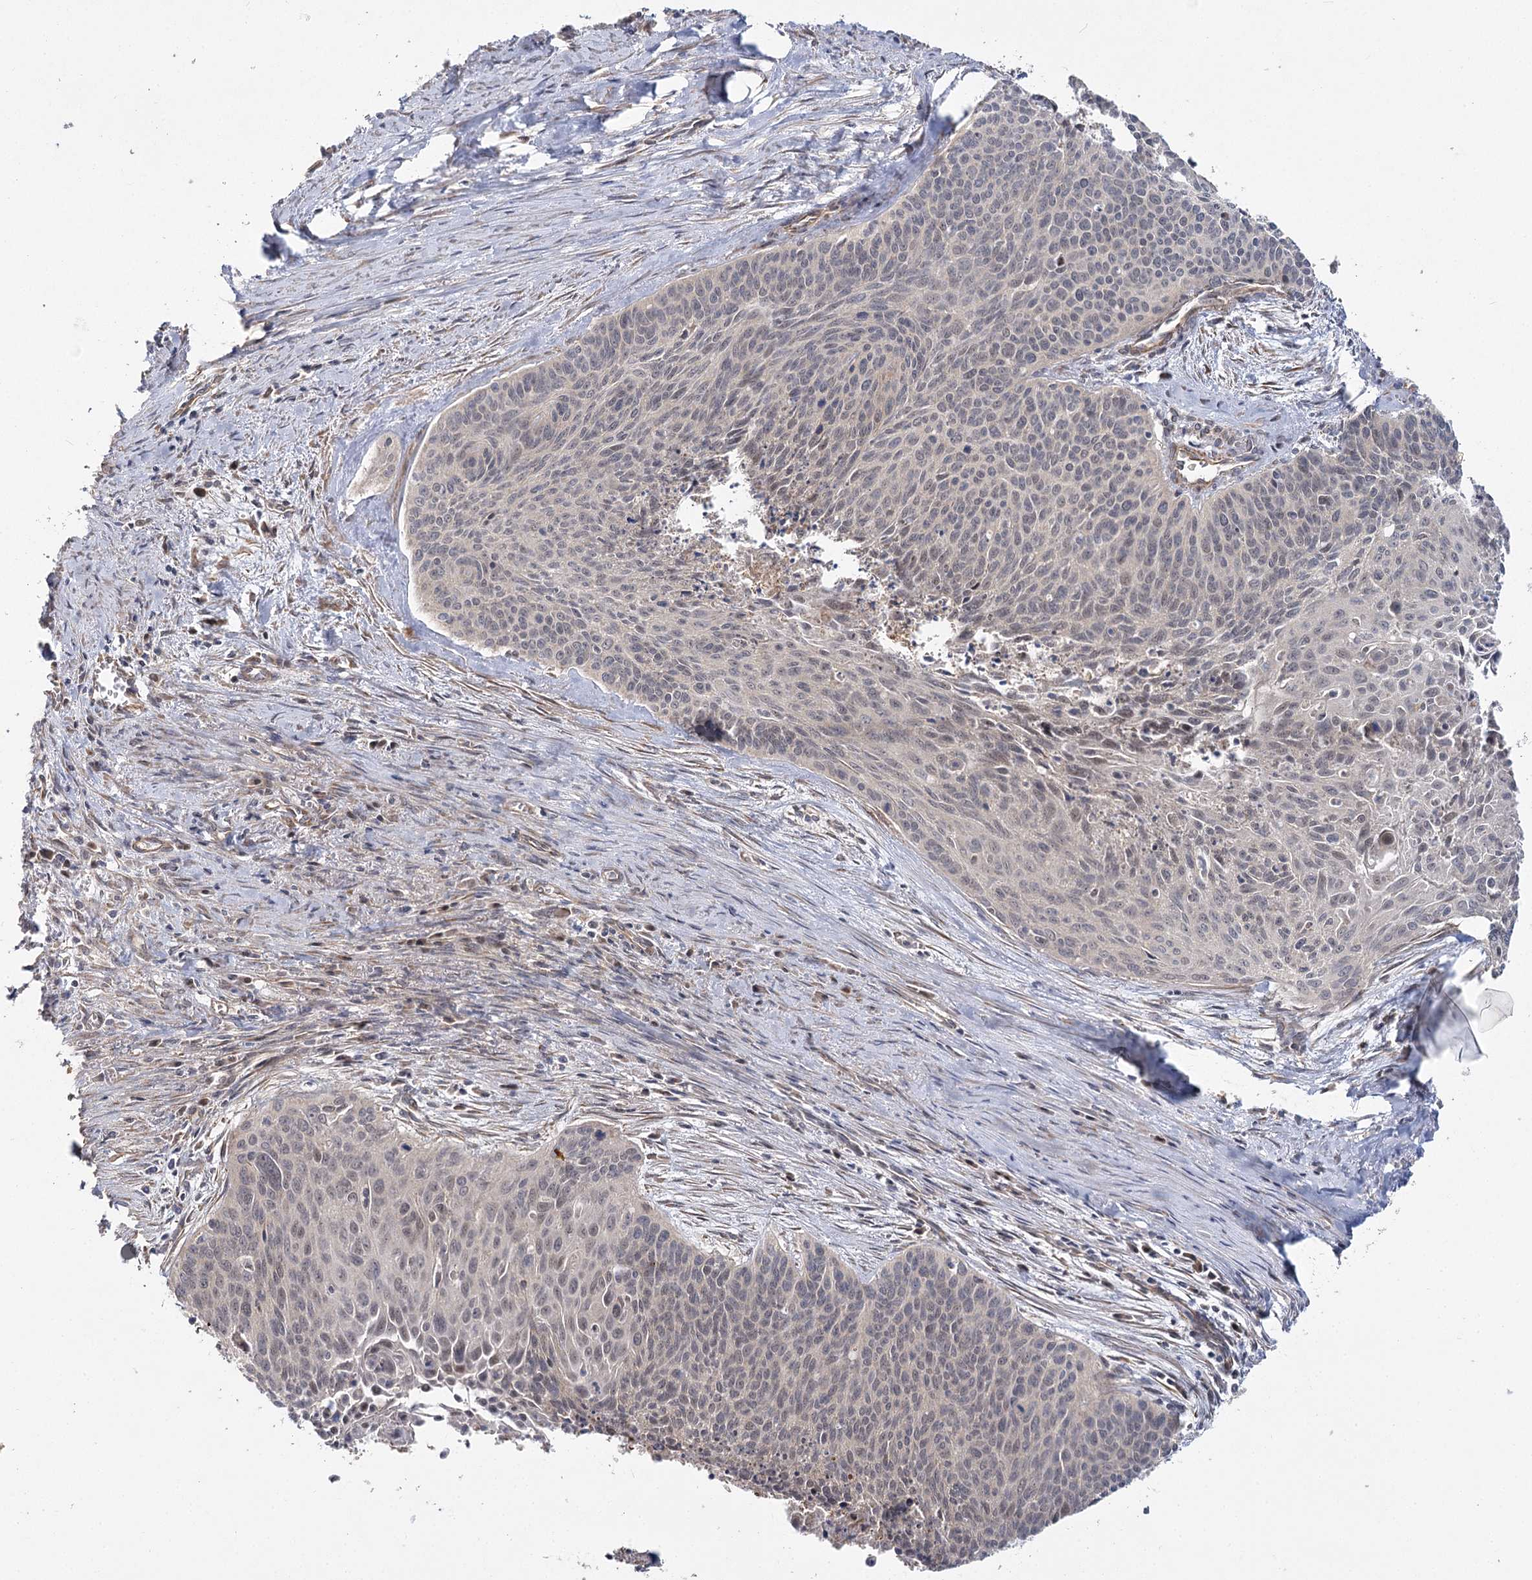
{"staining": {"intensity": "weak", "quantity": "<25%", "location": "nuclear"}, "tissue": "cervical cancer", "cell_type": "Tumor cells", "image_type": "cancer", "snomed": [{"axis": "morphology", "description": "Squamous cell carcinoma, NOS"}, {"axis": "topography", "description": "Cervix"}], "caption": "A histopathology image of human cervical cancer is negative for staining in tumor cells.", "gene": "TBC1D9B", "patient": {"sex": "female", "age": 55}}